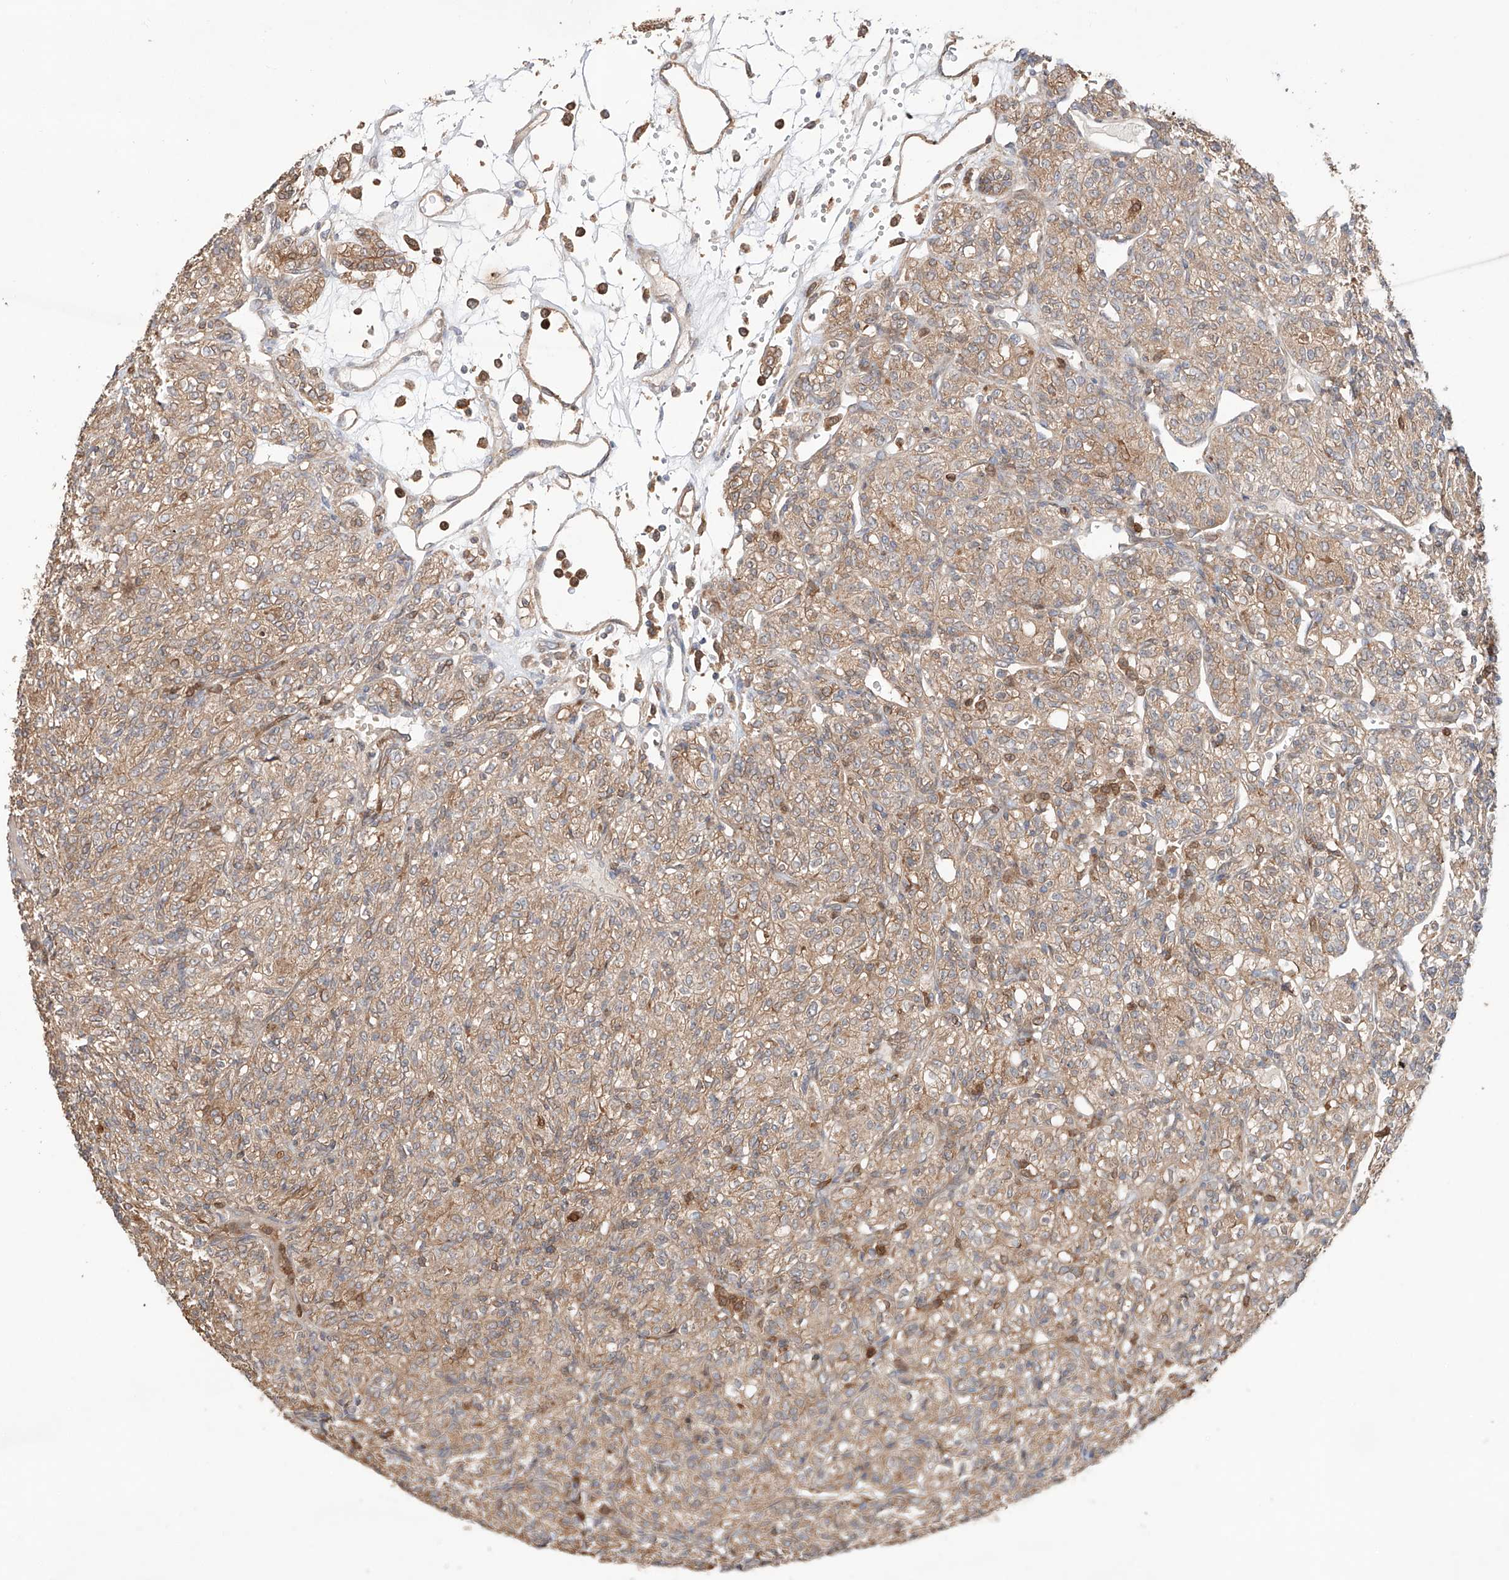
{"staining": {"intensity": "moderate", "quantity": ">75%", "location": "cytoplasmic/membranous"}, "tissue": "renal cancer", "cell_type": "Tumor cells", "image_type": "cancer", "snomed": [{"axis": "morphology", "description": "Adenocarcinoma, NOS"}, {"axis": "topography", "description": "Kidney"}], "caption": "Renal cancer (adenocarcinoma) tissue exhibits moderate cytoplasmic/membranous expression in approximately >75% of tumor cells", "gene": "IGSF22", "patient": {"sex": "male", "age": 77}}